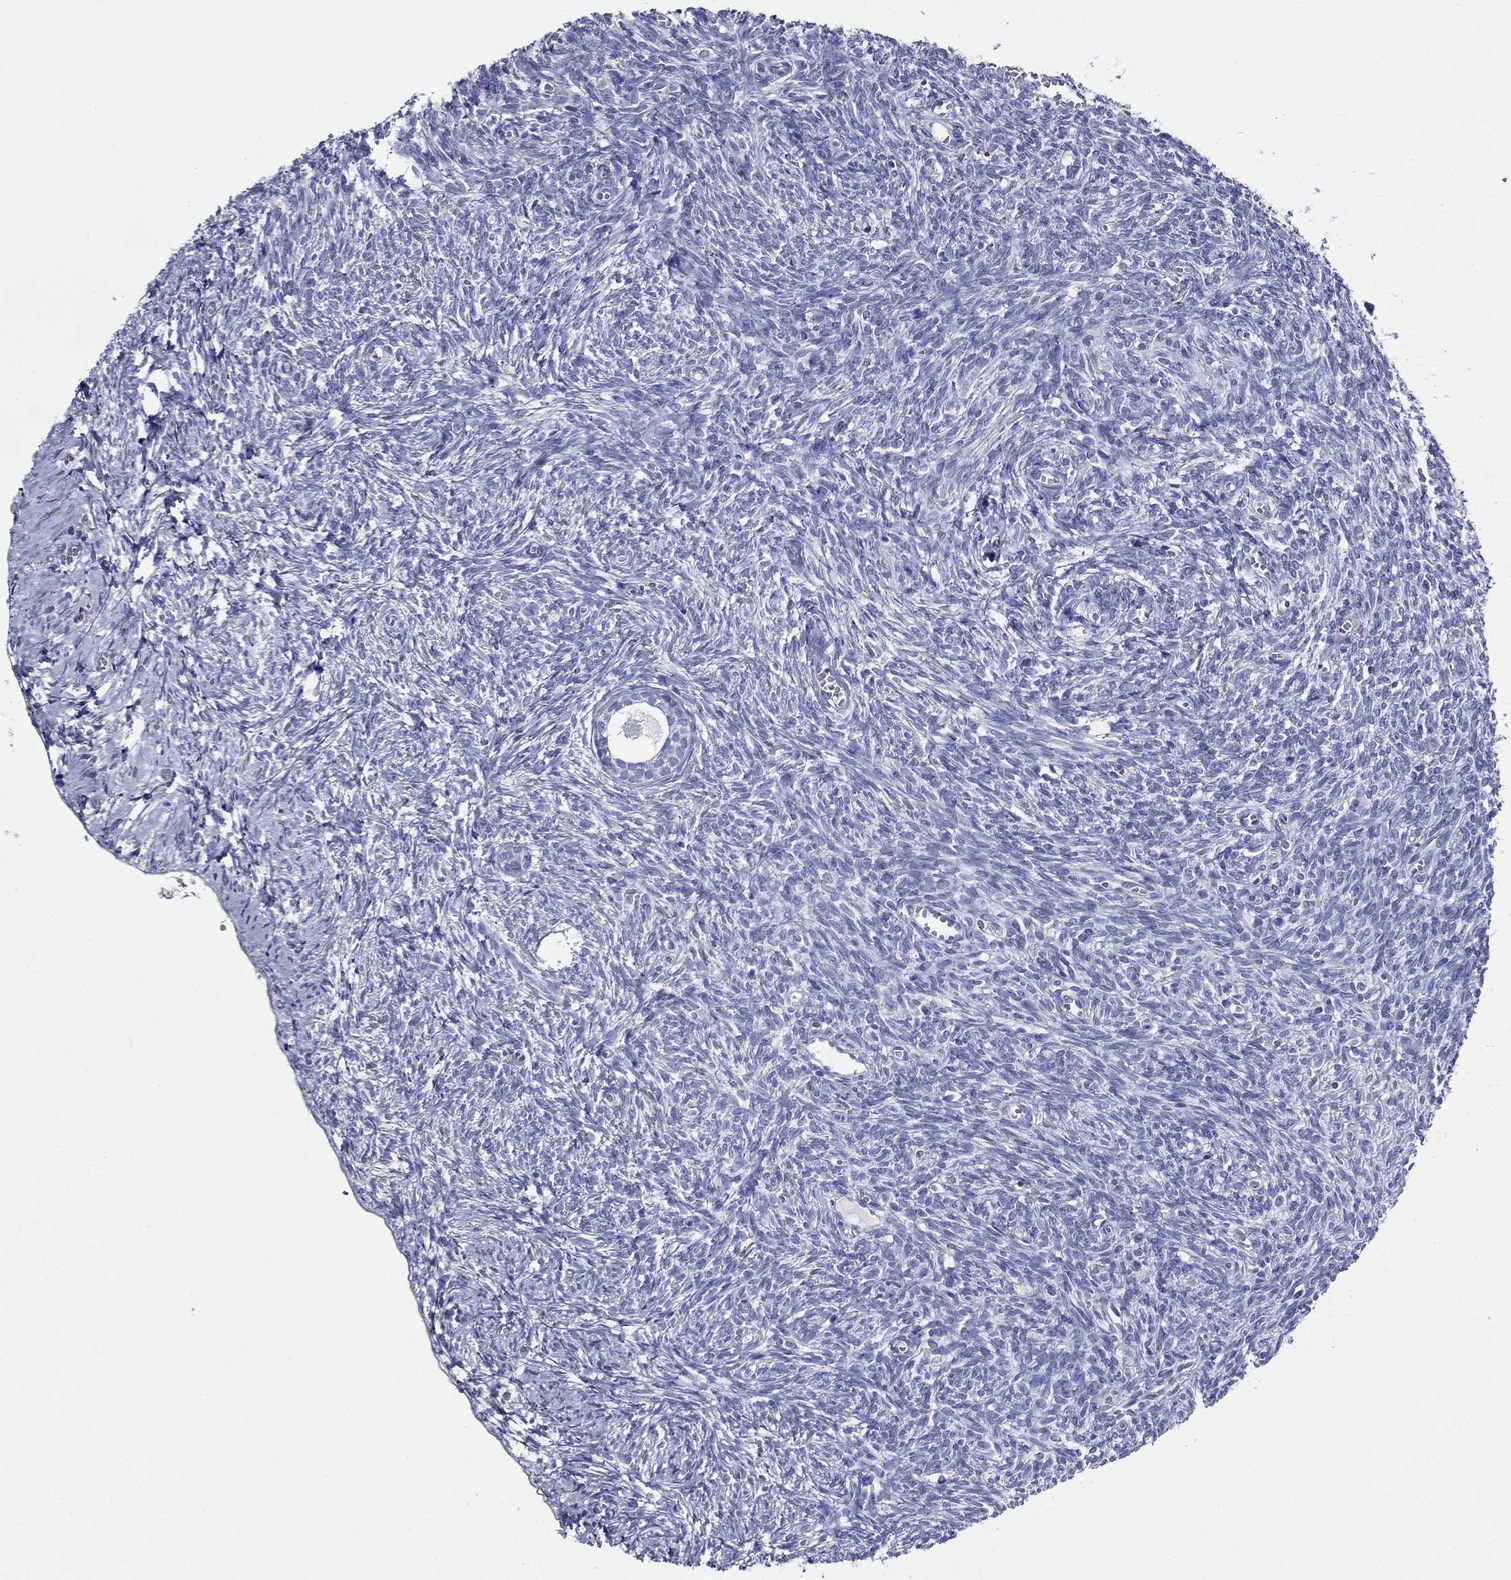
{"staining": {"intensity": "negative", "quantity": "none", "location": "none"}, "tissue": "ovary", "cell_type": "Follicle cells", "image_type": "normal", "snomed": [{"axis": "morphology", "description": "Normal tissue, NOS"}, {"axis": "topography", "description": "Ovary"}], "caption": "Immunohistochemistry (IHC) image of normal human ovary stained for a protein (brown), which shows no expression in follicle cells.", "gene": "TFAP2A", "patient": {"sex": "female", "age": 43}}